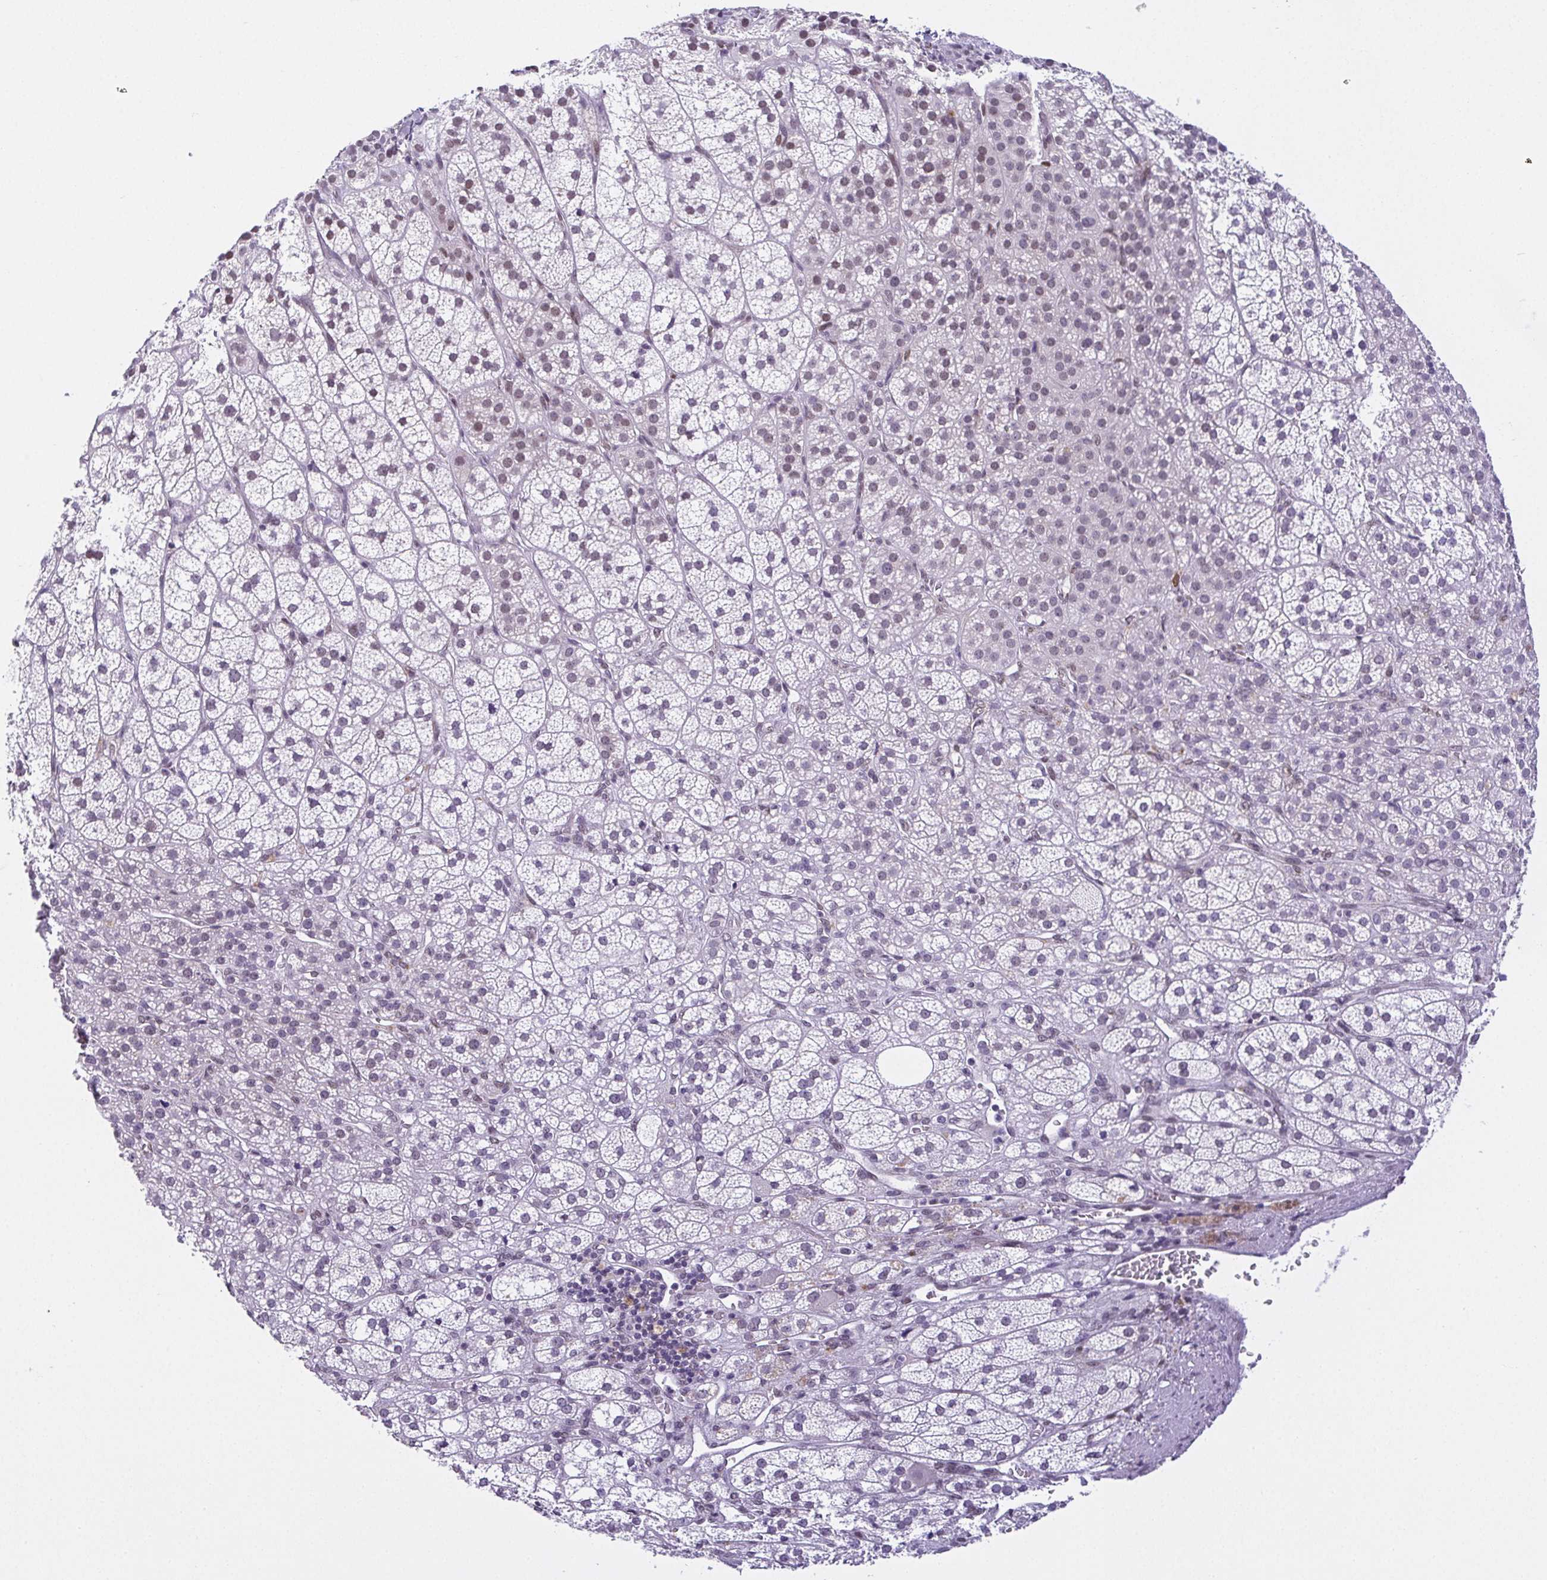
{"staining": {"intensity": "negative", "quantity": "none", "location": "none"}, "tissue": "adrenal gland", "cell_type": "Glandular cells", "image_type": "normal", "snomed": [{"axis": "morphology", "description": "Normal tissue, NOS"}, {"axis": "topography", "description": "Adrenal gland"}], "caption": "This photomicrograph is of normal adrenal gland stained with immunohistochemistry to label a protein in brown with the nuclei are counter-stained blue. There is no expression in glandular cells. (Immunohistochemistry (ihc), brightfield microscopy, high magnification).", "gene": "RBM3", "patient": {"sex": "female", "age": 60}}